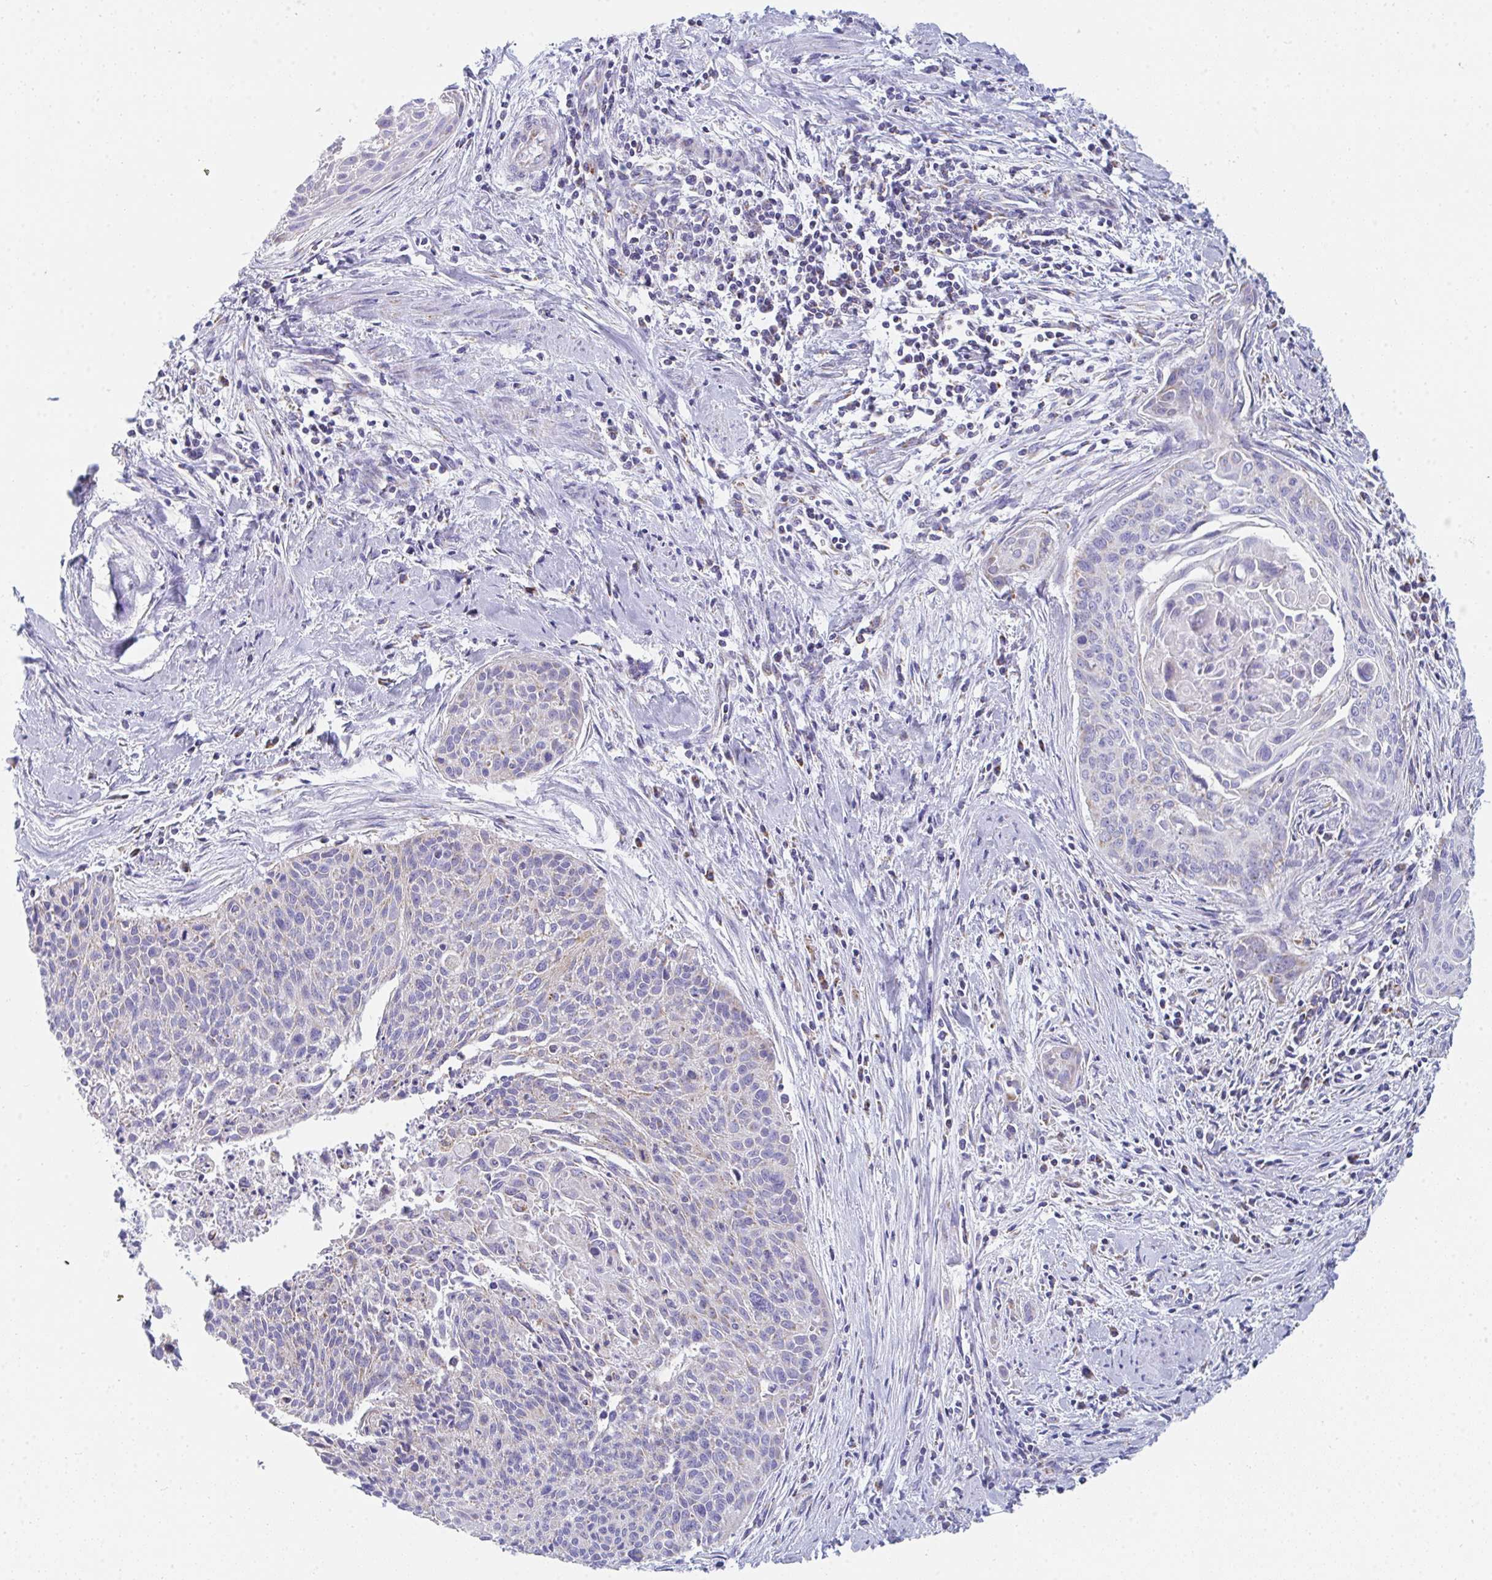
{"staining": {"intensity": "negative", "quantity": "none", "location": "none"}, "tissue": "cervical cancer", "cell_type": "Tumor cells", "image_type": "cancer", "snomed": [{"axis": "morphology", "description": "Squamous cell carcinoma, NOS"}, {"axis": "topography", "description": "Cervix"}], "caption": "Immunohistochemistry of cervical cancer displays no expression in tumor cells. (Stains: DAB (3,3'-diaminobenzidine) immunohistochemistry (IHC) with hematoxylin counter stain, Microscopy: brightfield microscopy at high magnification).", "gene": "AIFM1", "patient": {"sex": "female", "age": 55}}